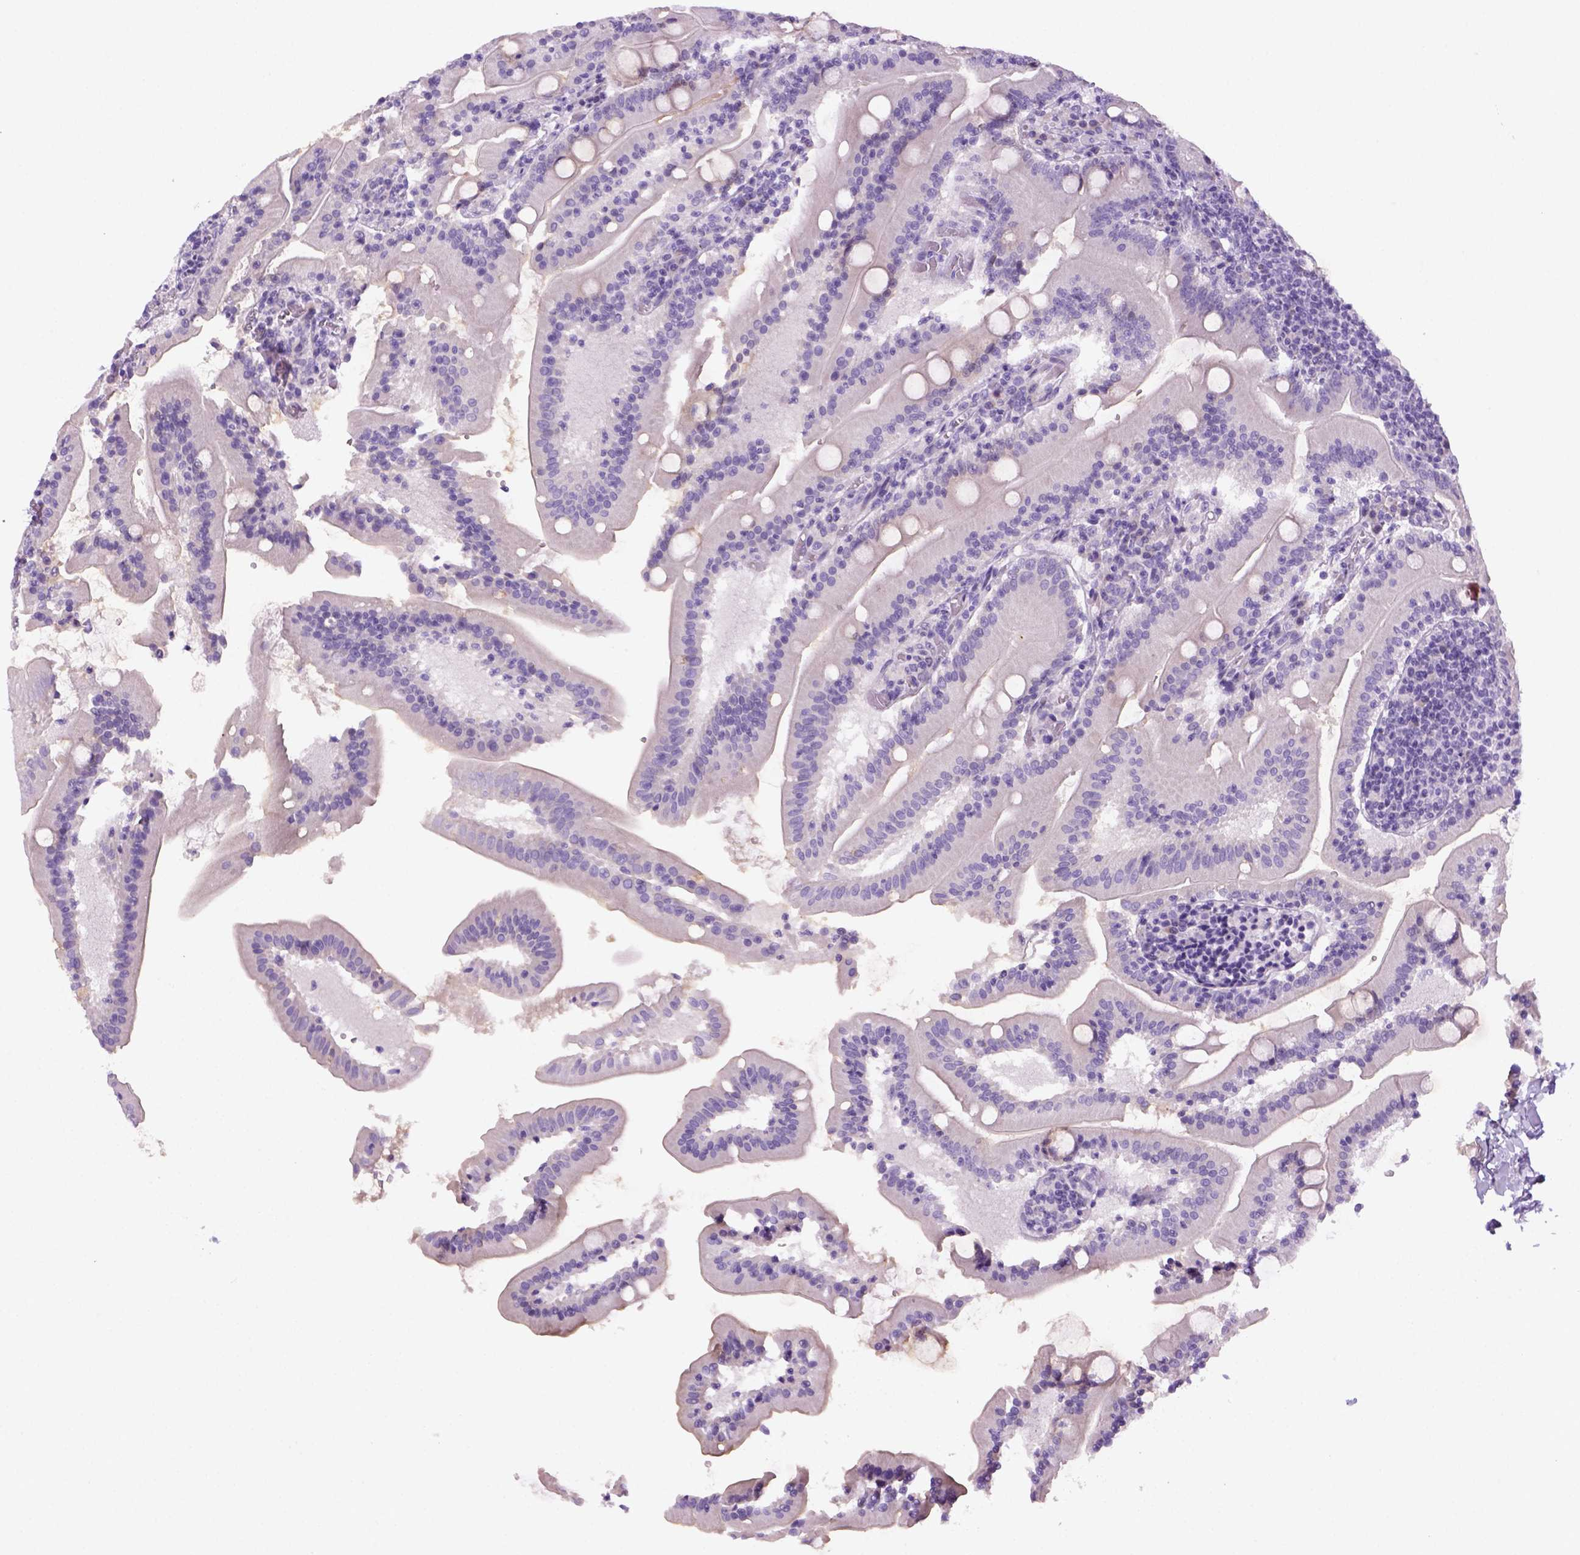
{"staining": {"intensity": "negative", "quantity": "none", "location": "none"}, "tissue": "small intestine", "cell_type": "Glandular cells", "image_type": "normal", "snomed": [{"axis": "morphology", "description": "Normal tissue, NOS"}, {"axis": "topography", "description": "Small intestine"}], "caption": "Small intestine was stained to show a protein in brown. There is no significant staining in glandular cells. (Brightfield microscopy of DAB (3,3'-diaminobenzidine) immunohistochemistry (IHC) at high magnification).", "gene": "DNAH11", "patient": {"sex": "male", "age": 37}}